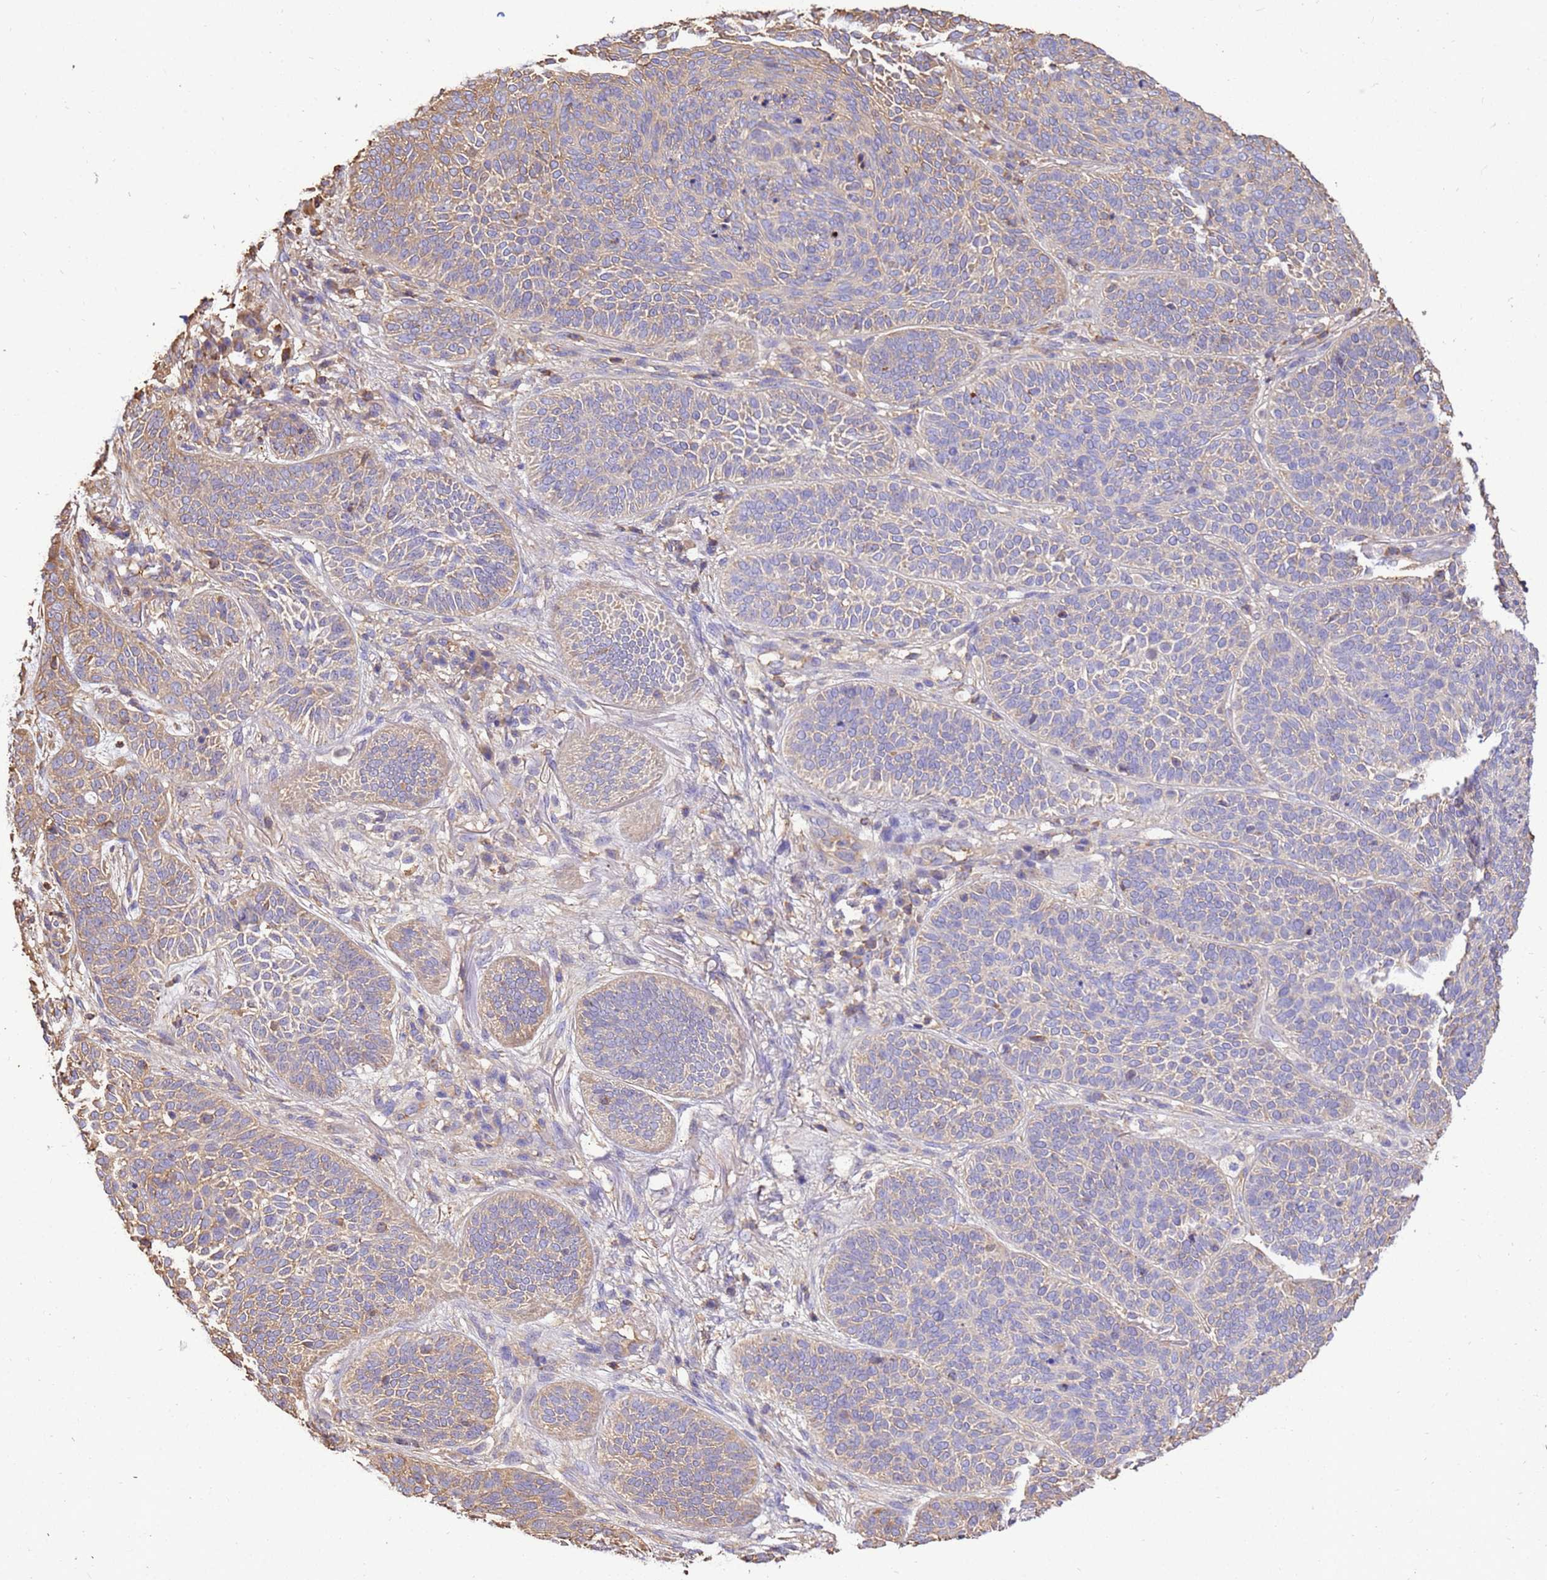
{"staining": {"intensity": "moderate", "quantity": "<25%", "location": "cytoplasmic/membranous"}, "tissue": "skin cancer", "cell_type": "Tumor cells", "image_type": "cancer", "snomed": [{"axis": "morphology", "description": "Basal cell carcinoma"}, {"axis": "topography", "description": "Skin"}], "caption": "A brown stain shows moderate cytoplasmic/membranous positivity of a protein in human skin cancer tumor cells.", "gene": "WDR64", "patient": {"sex": "male", "age": 85}}